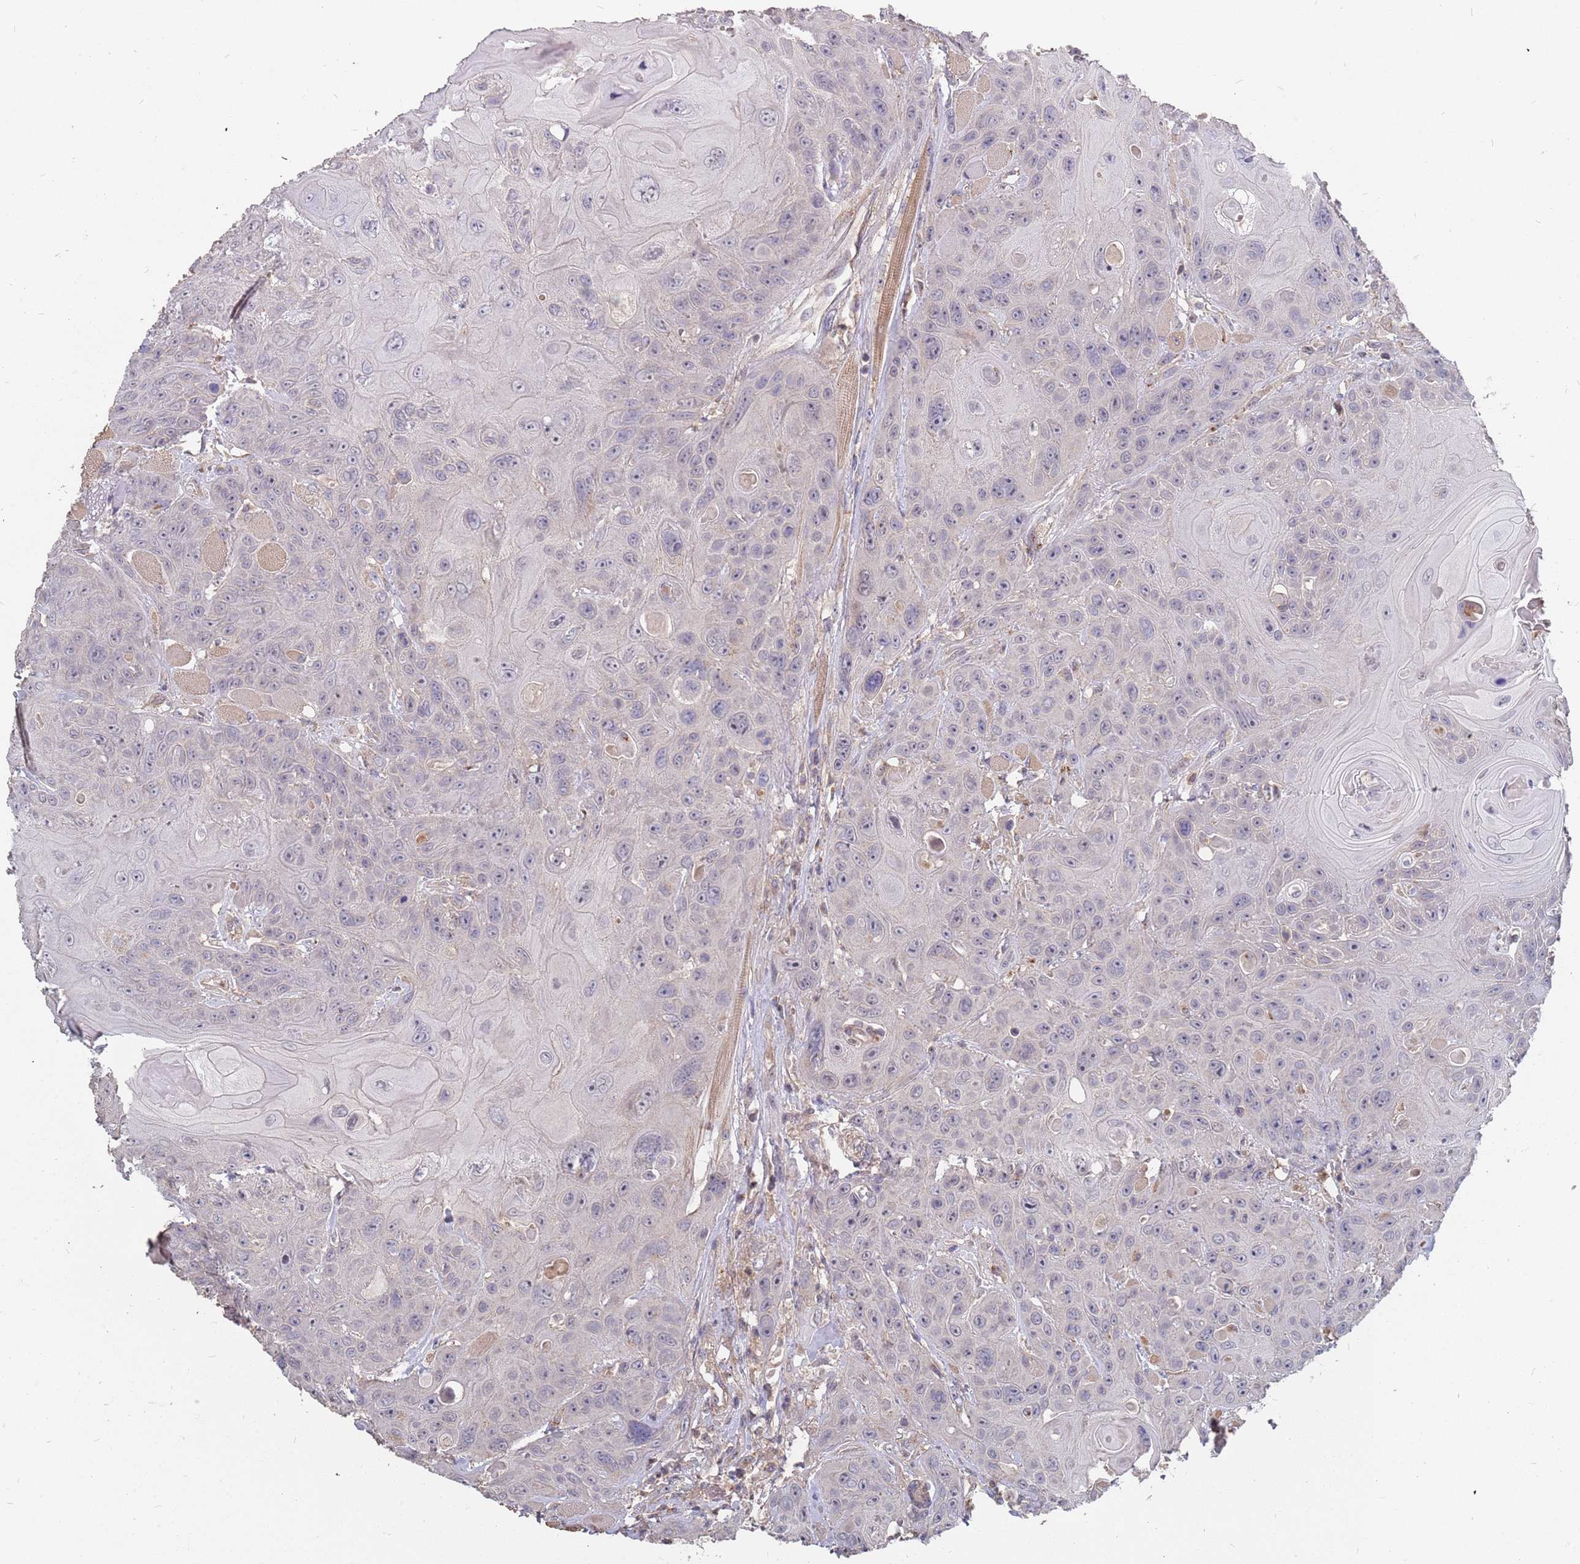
{"staining": {"intensity": "negative", "quantity": "none", "location": "none"}, "tissue": "head and neck cancer", "cell_type": "Tumor cells", "image_type": "cancer", "snomed": [{"axis": "morphology", "description": "Squamous cell carcinoma, NOS"}, {"axis": "topography", "description": "Head-Neck"}], "caption": "High power microscopy micrograph of an IHC photomicrograph of head and neck cancer (squamous cell carcinoma), revealing no significant expression in tumor cells.", "gene": "TCEANC2", "patient": {"sex": "female", "age": 59}}